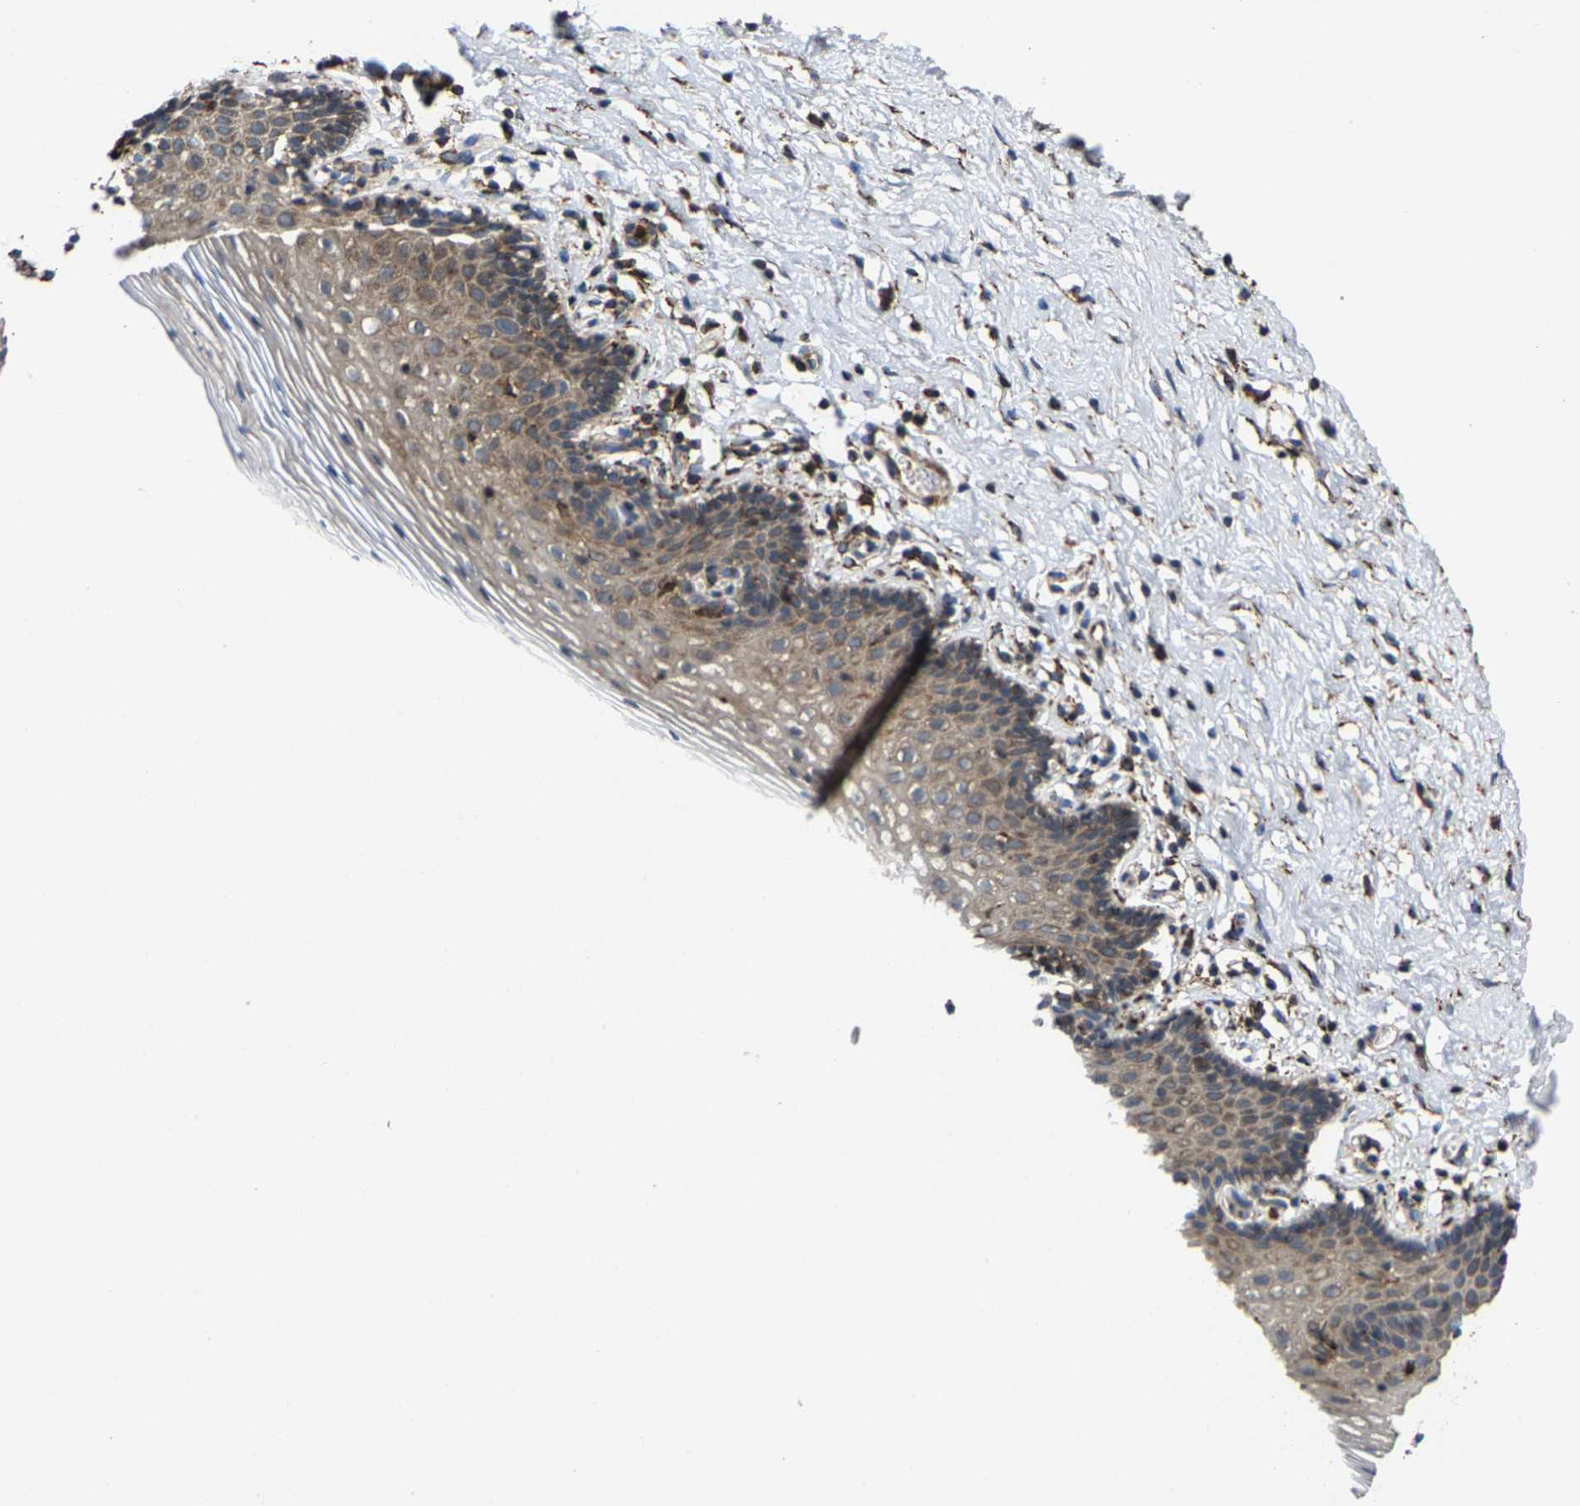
{"staining": {"intensity": "moderate", "quantity": "25%-75%", "location": "cytoplasmic/membranous"}, "tissue": "vagina", "cell_type": "Squamous epithelial cells", "image_type": "normal", "snomed": [{"axis": "morphology", "description": "Normal tissue, NOS"}, {"axis": "topography", "description": "Vagina"}], "caption": "DAB immunohistochemical staining of normal human vagina exhibits moderate cytoplasmic/membranous protein staining in approximately 25%-75% of squamous epithelial cells. (DAB IHC with brightfield microscopy, high magnification).", "gene": "FGD3", "patient": {"sex": "female", "age": 32}}